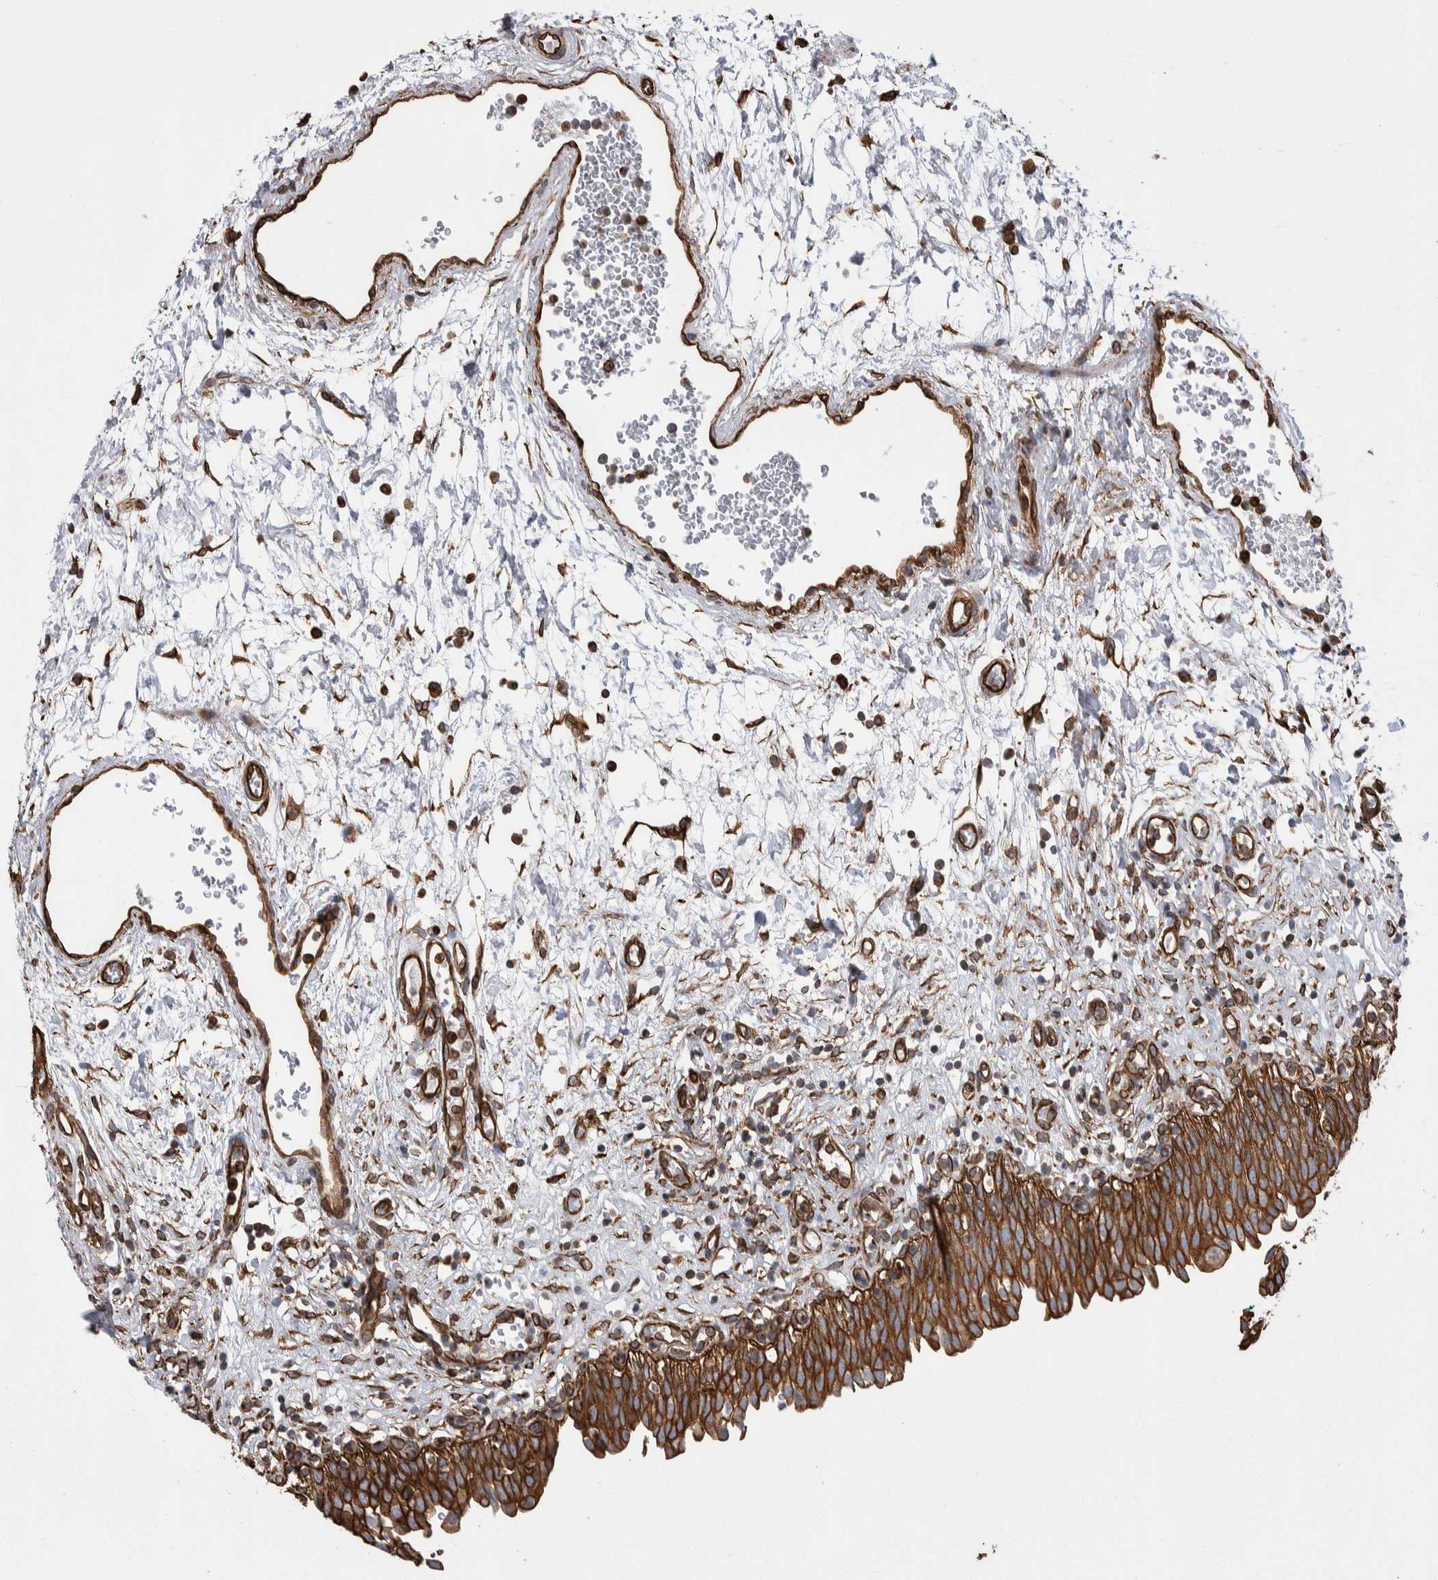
{"staining": {"intensity": "strong", "quantity": ">75%", "location": "cytoplasmic/membranous"}, "tissue": "urinary bladder", "cell_type": "Urothelial cells", "image_type": "normal", "snomed": [{"axis": "morphology", "description": "Urothelial carcinoma, High grade"}, {"axis": "topography", "description": "Urinary bladder"}], "caption": "A histopathology image showing strong cytoplasmic/membranous expression in about >75% of urothelial cells in unremarkable urinary bladder, as visualized by brown immunohistochemical staining.", "gene": "KIF12", "patient": {"sex": "male", "age": 46}}